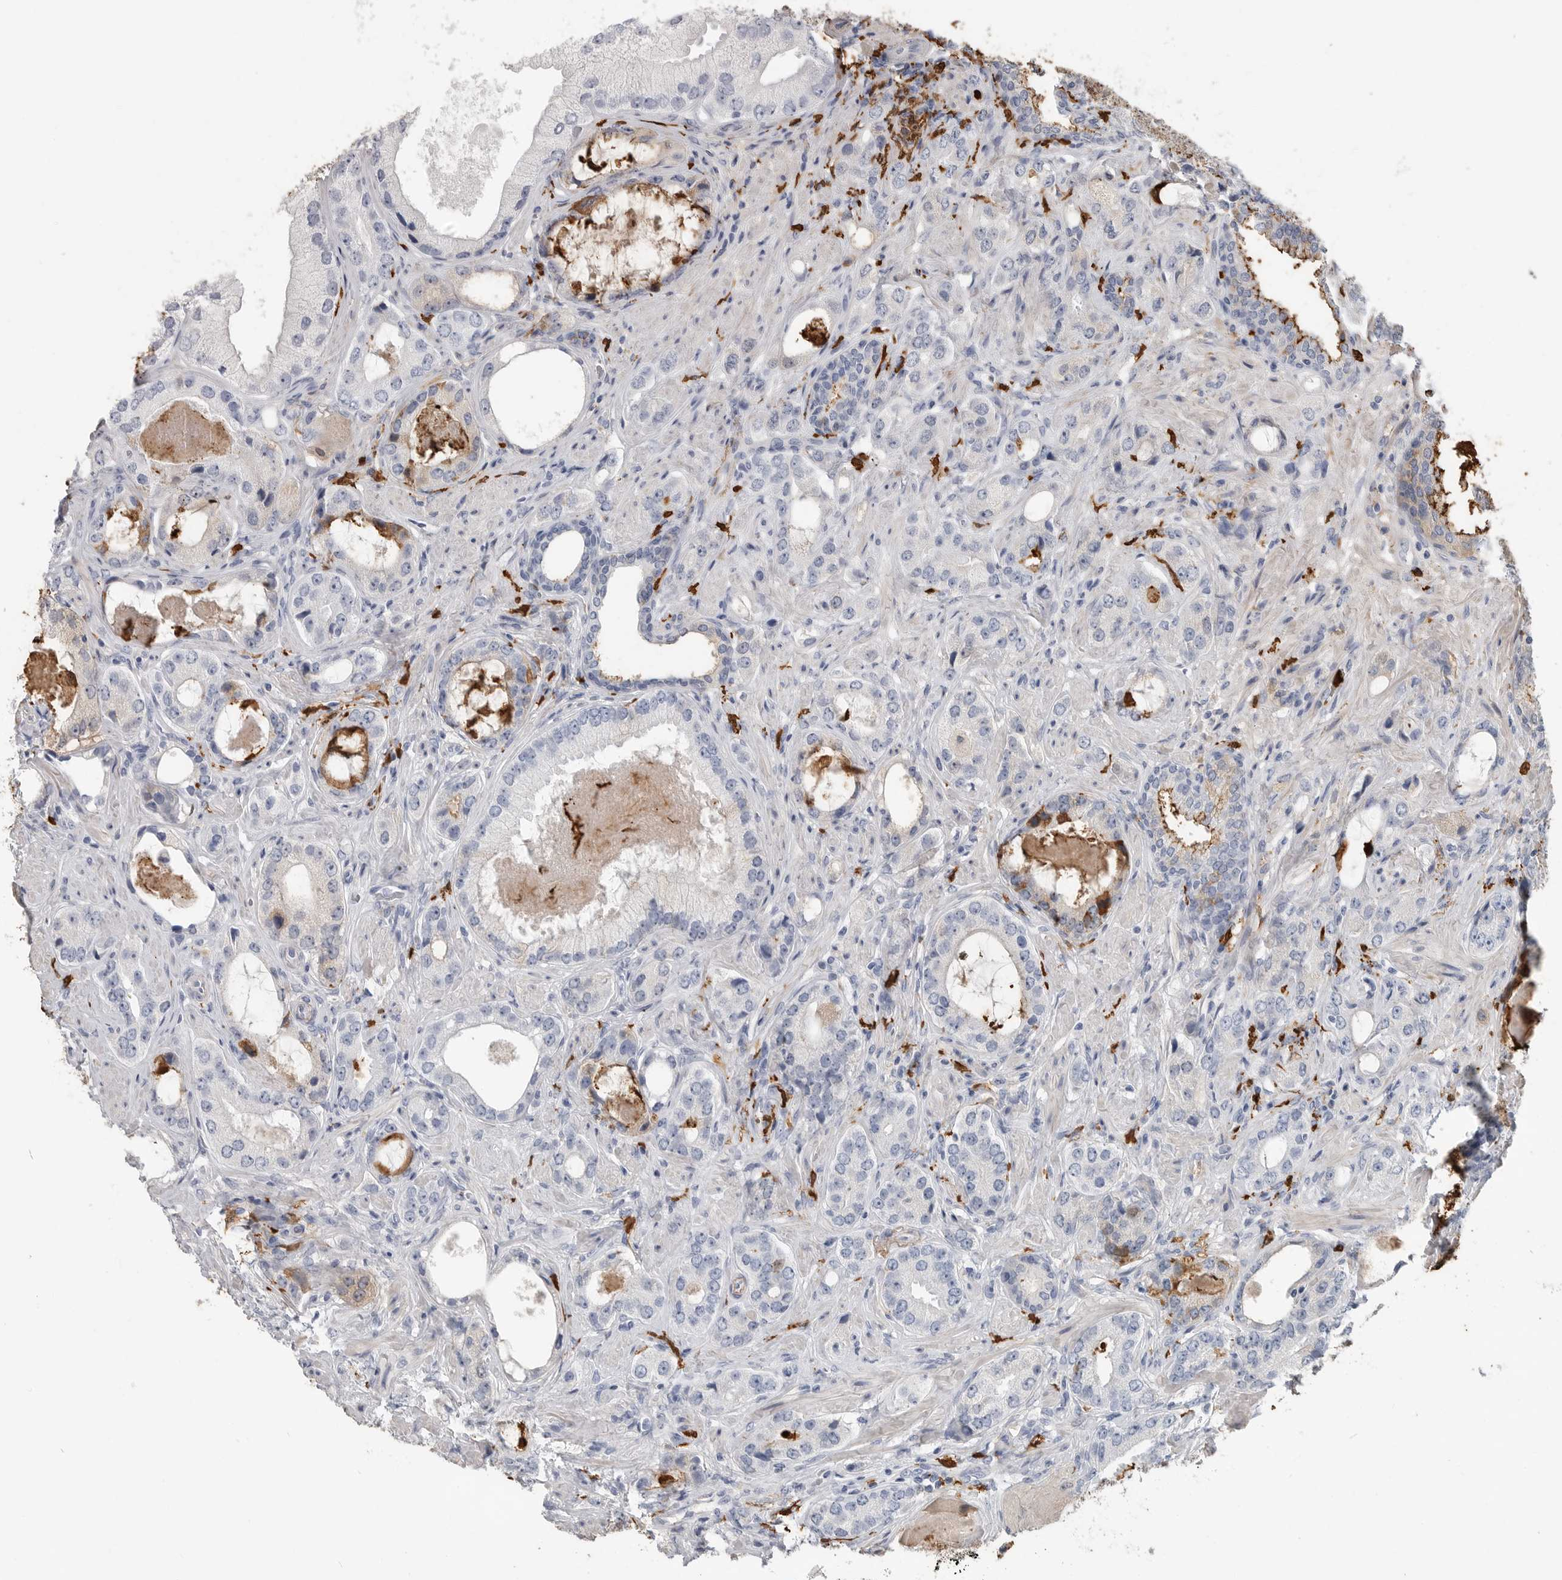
{"staining": {"intensity": "negative", "quantity": "none", "location": "none"}, "tissue": "prostate cancer", "cell_type": "Tumor cells", "image_type": "cancer", "snomed": [{"axis": "morphology", "description": "Normal tissue, NOS"}, {"axis": "morphology", "description": "Adenocarcinoma, High grade"}, {"axis": "topography", "description": "Prostate"}, {"axis": "topography", "description": "Peripheral nerve tissue"}], "caption": "Human prostate cancer stained for a protein using immunohistochemistry (IHC) exhibits no positivity in tumor cells.", "gene": "CYB561D1", "patient": {"sex": "male", "age": 59}}